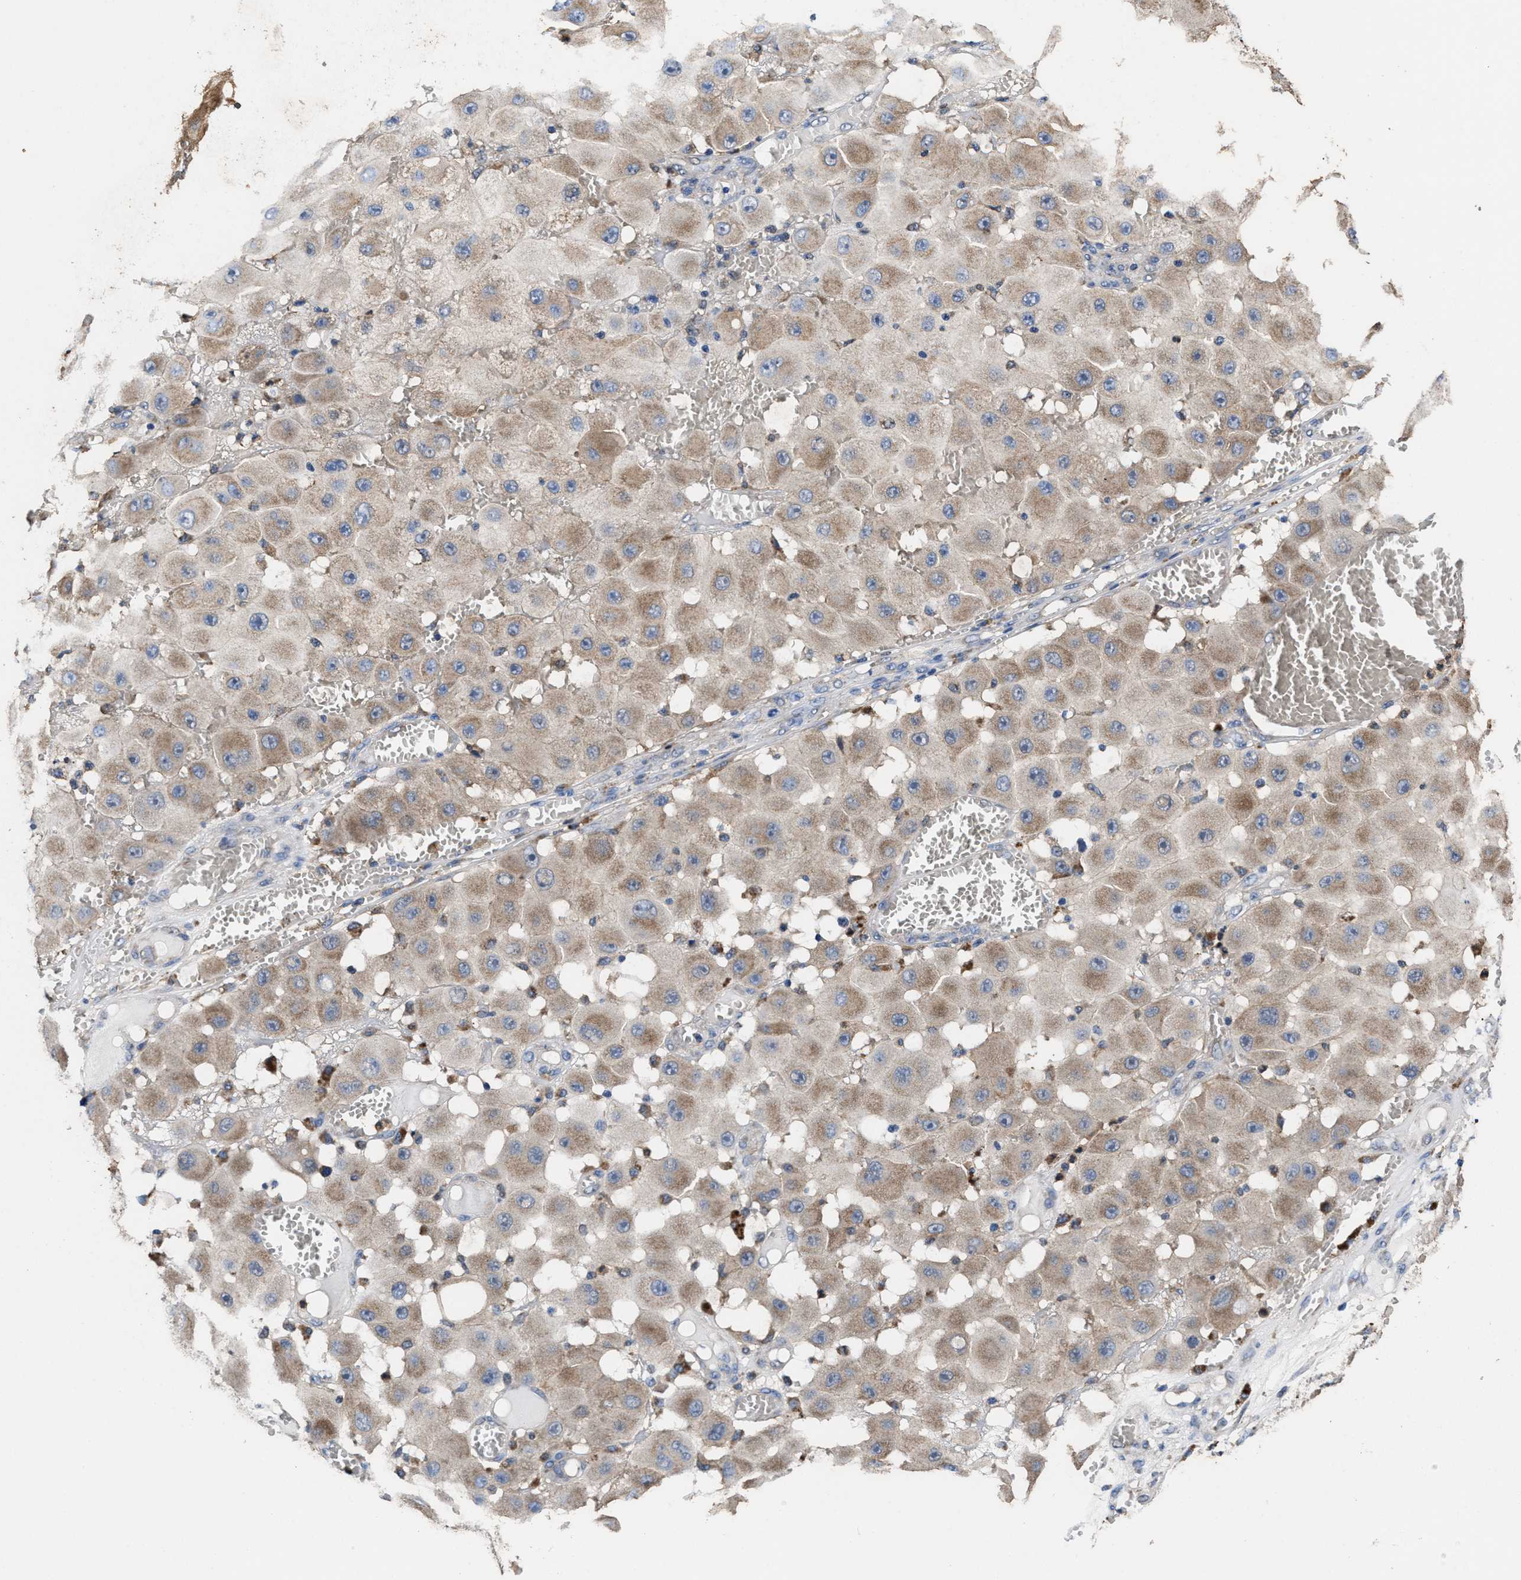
{"staining": {"intensity": "weak", "quantity": ">75%", "location": "cytoplasmic/membranous"}, "tissue": "melanoma", "cell_type": "Tumor cells", "image_type": "cancer", "snomed": [{"axis": "morphology", "description": "Malignant melanoma, NOS"}, {"axis": "topography", "description": "Skin"}], "caption": "Tumor cells reveal low levels of weak cytoplasmic/membranous positivity in approximately >75% of cells in melanoma.", "gene": "ACLY", "patient": {"sex": "female", "age": 81}}